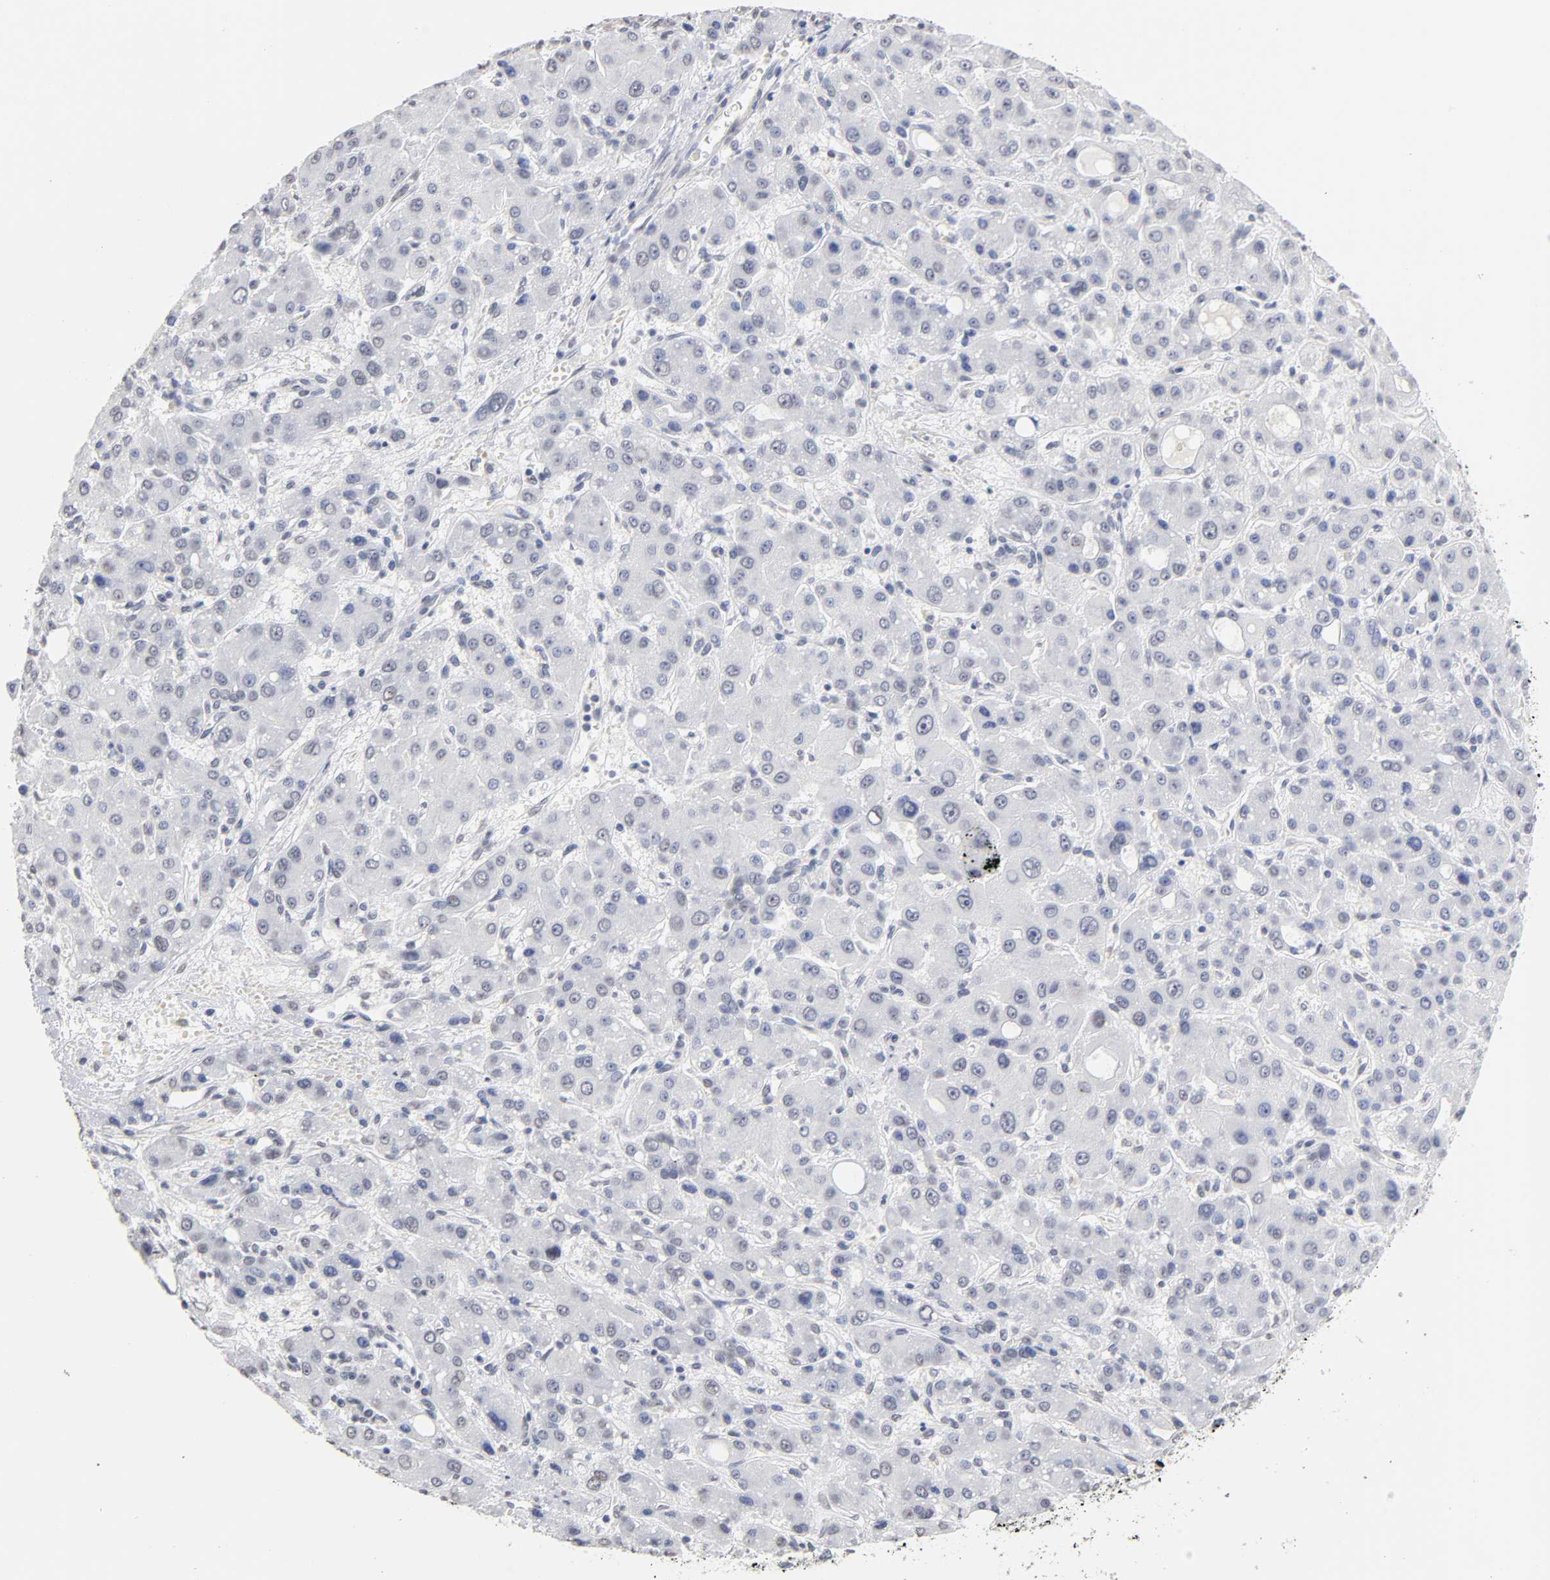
{"staining": {"intensity": "negative", "quantity": "none", "location": "none"}, "tissue": "liver cancer", "cell_type": "Tumor cells", "image_type": "cancer", "snomed": [{"axis": "morphology", "description": "Carcinoma, Hepatocellular, NOS"}, {"axis": "topography", "description": "Liver"}], "caption": "DAB (3,3'-diaminobenzidine) immunohistochemical staining of liver cancer (hepatocellular carcinoma) shows no significant positivity in tumor cells.", "gene": "CRABP2", "patient": {"sex": "male", "age": 55}}